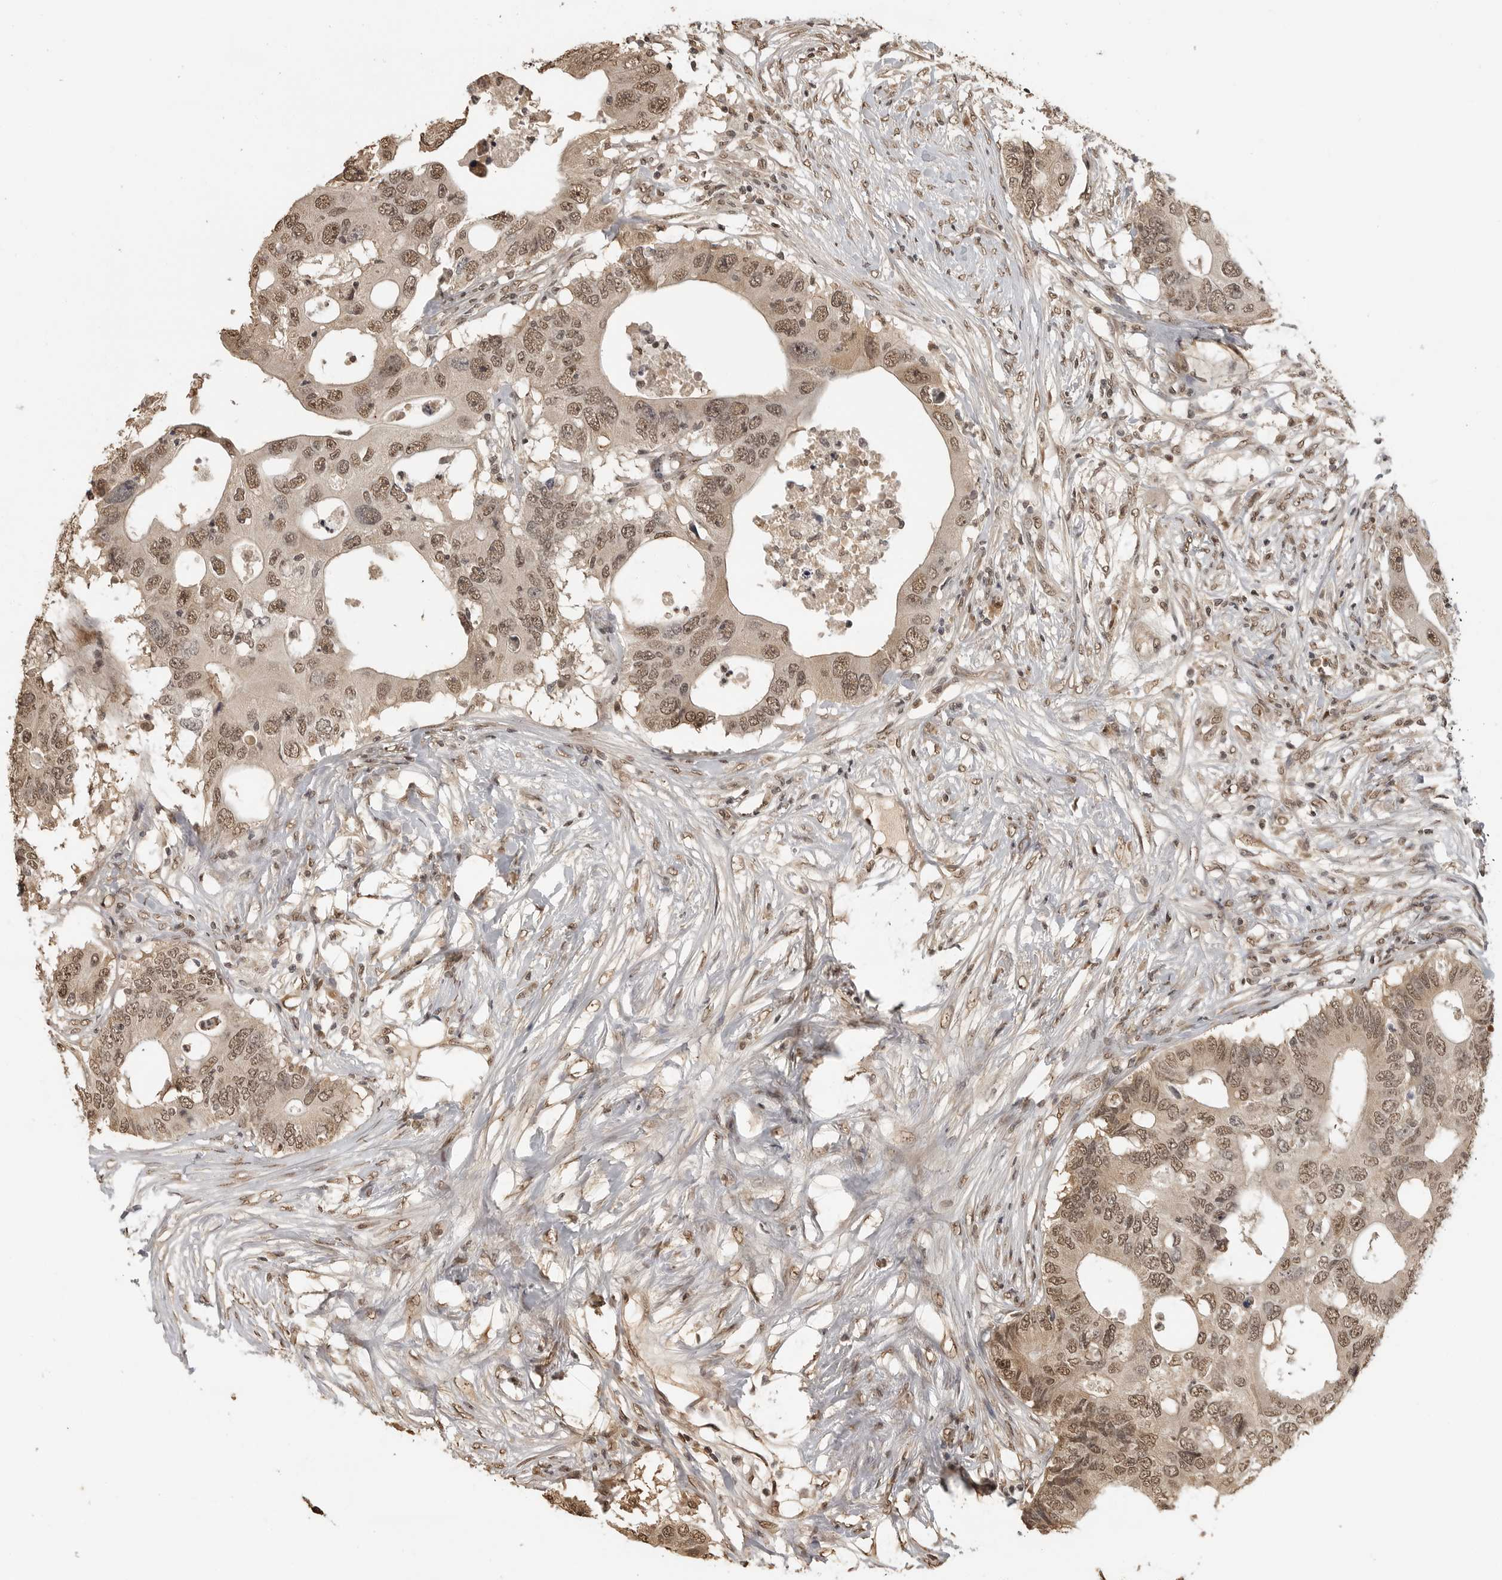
{"staining": {"intensity": "moderate", "quantity": ">75%", "location": "nuclear"}, "tissue": "colorectal cancer", "cell_type": "Tumor cells", "image_type": "cancer", "snomed": [{"axis": "morphology", "description": "Adenocarcinoma, NOS"}, {"axis": "topography", "description": "Colon"}], "caption": "Approximately >75% of tumor cells in adenocarcinoma (colorectal) display moderate nuclear protein expression as visualized by brown immunohistochemical staining.", "gene": "CLOCK", "patient": {"sex": "male", "age": 71}}